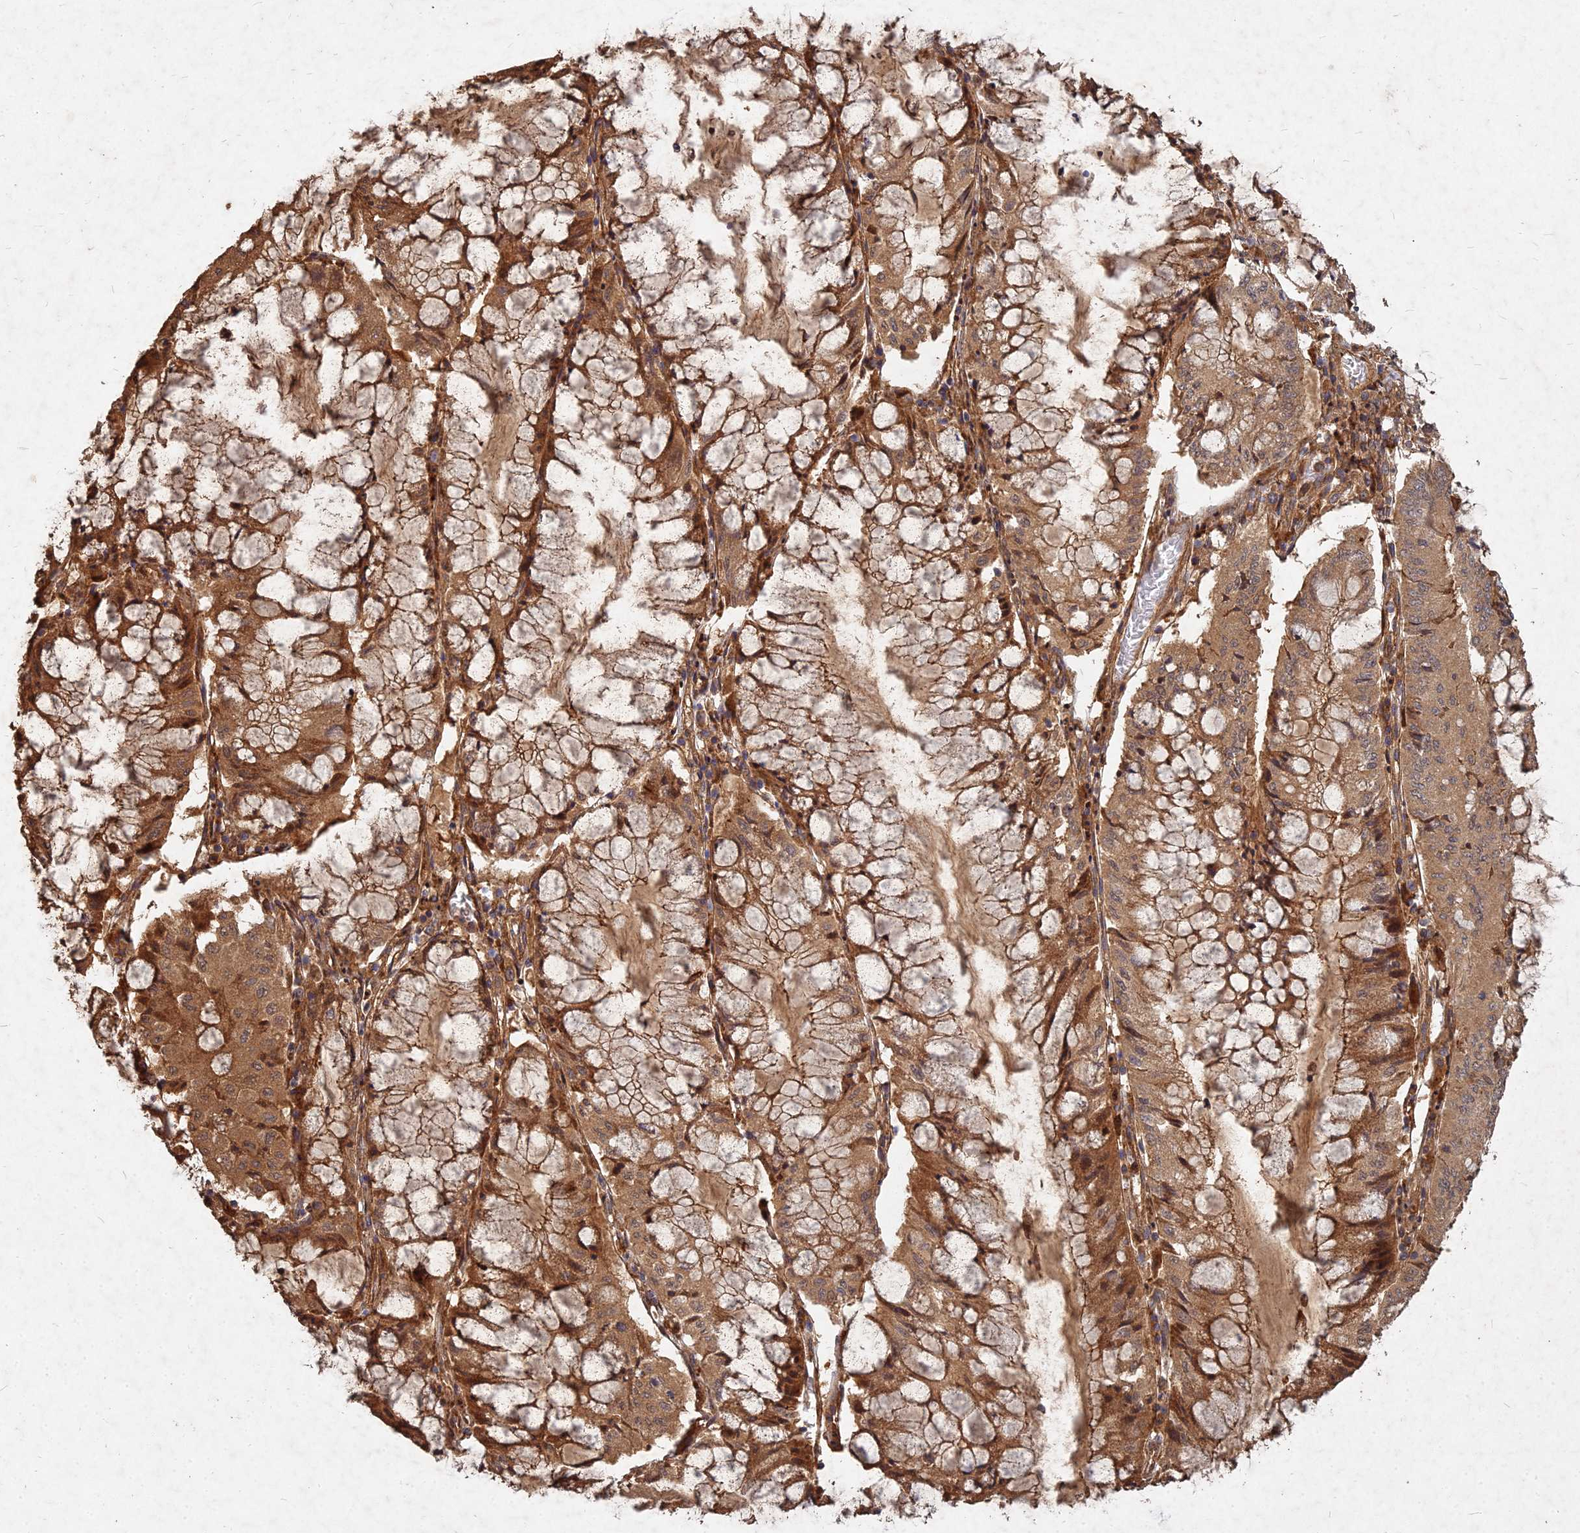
{"staining": {"intensity": "moderate", "quantity": ">75%", "location": "cytoplasmic/membranous"}, "tissue": "pancreatic cancer", "cell_type": "Tumor cells", "image_type": "cancer", "snomed": [{"axis": "morphology", "description": "Adenocarcinoma, NOS"}, {"axis": "topography", "description": "Pancreas"}], "caption": "There is medium levels of moderate cytoplasmic/membranous positivity in tumor cells of adenocarcinoma (pancreatic), as demonstrated by immunohistochemical staining (brown color).", "gene": "UBE2W", "patient": {"sex": "female", "age": 50}}